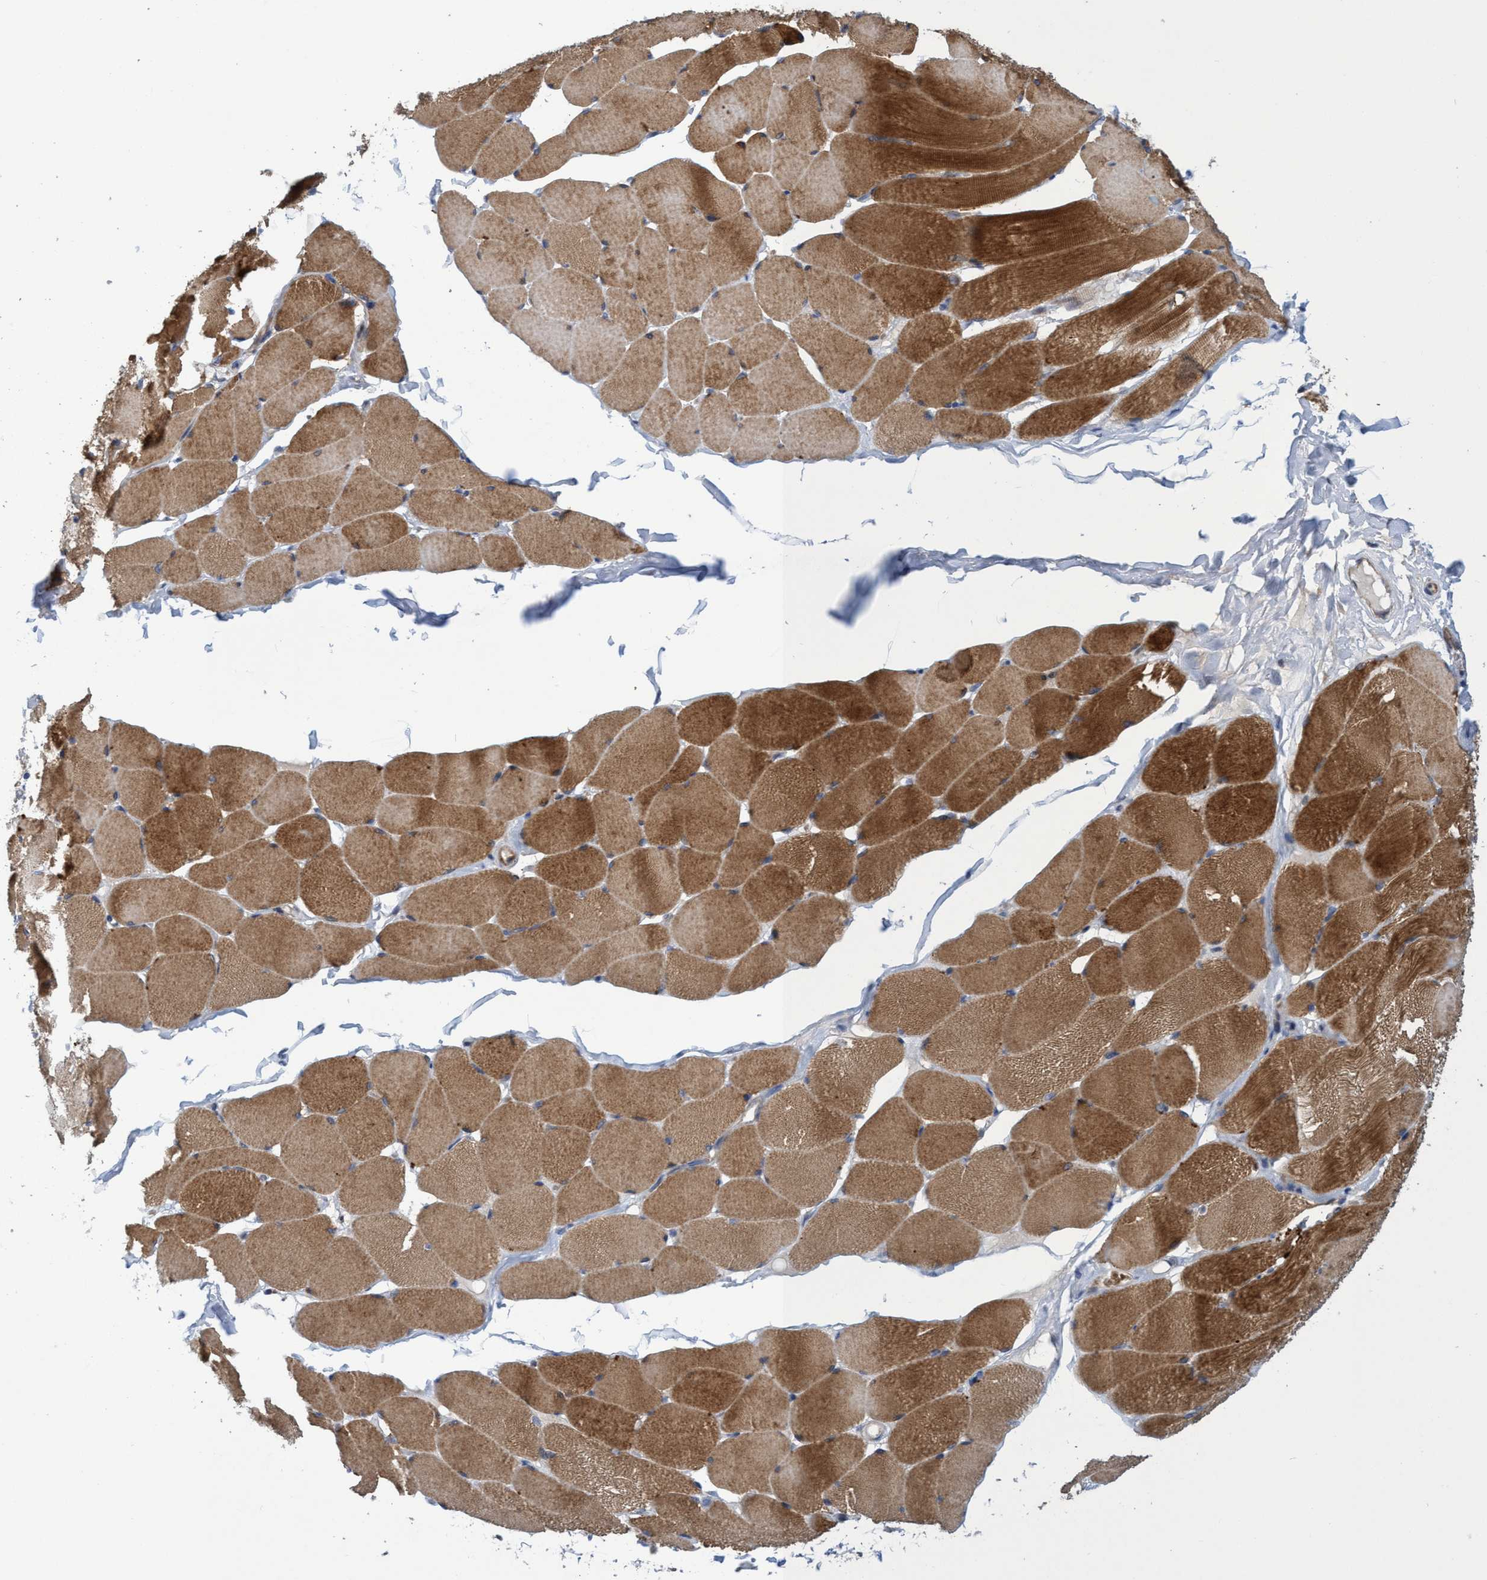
{"staining": {"intensity": "strong", "quantity": ">75%", "location": "cytoplasmic/membranous"}, "tissue": "skeletal muscle", "cell_type": "Myocytes", "image_type": "normal", "snomed": [{"axis": "morphology", "description": "Normal tissue, NOS"}, {"axis": "topography", "description": "Skin"}, {"axis": "topography", "description": "Skeletal muscle"}], "caption": "Immunohistochemical staining of normal skeletal muscle demonstrates high levels of strong cytoplasmic/membranous positivity in approximately >75% of myocytes.", "gene": "SEMA4D", "patient": {"sex": "male", "age": 83}}